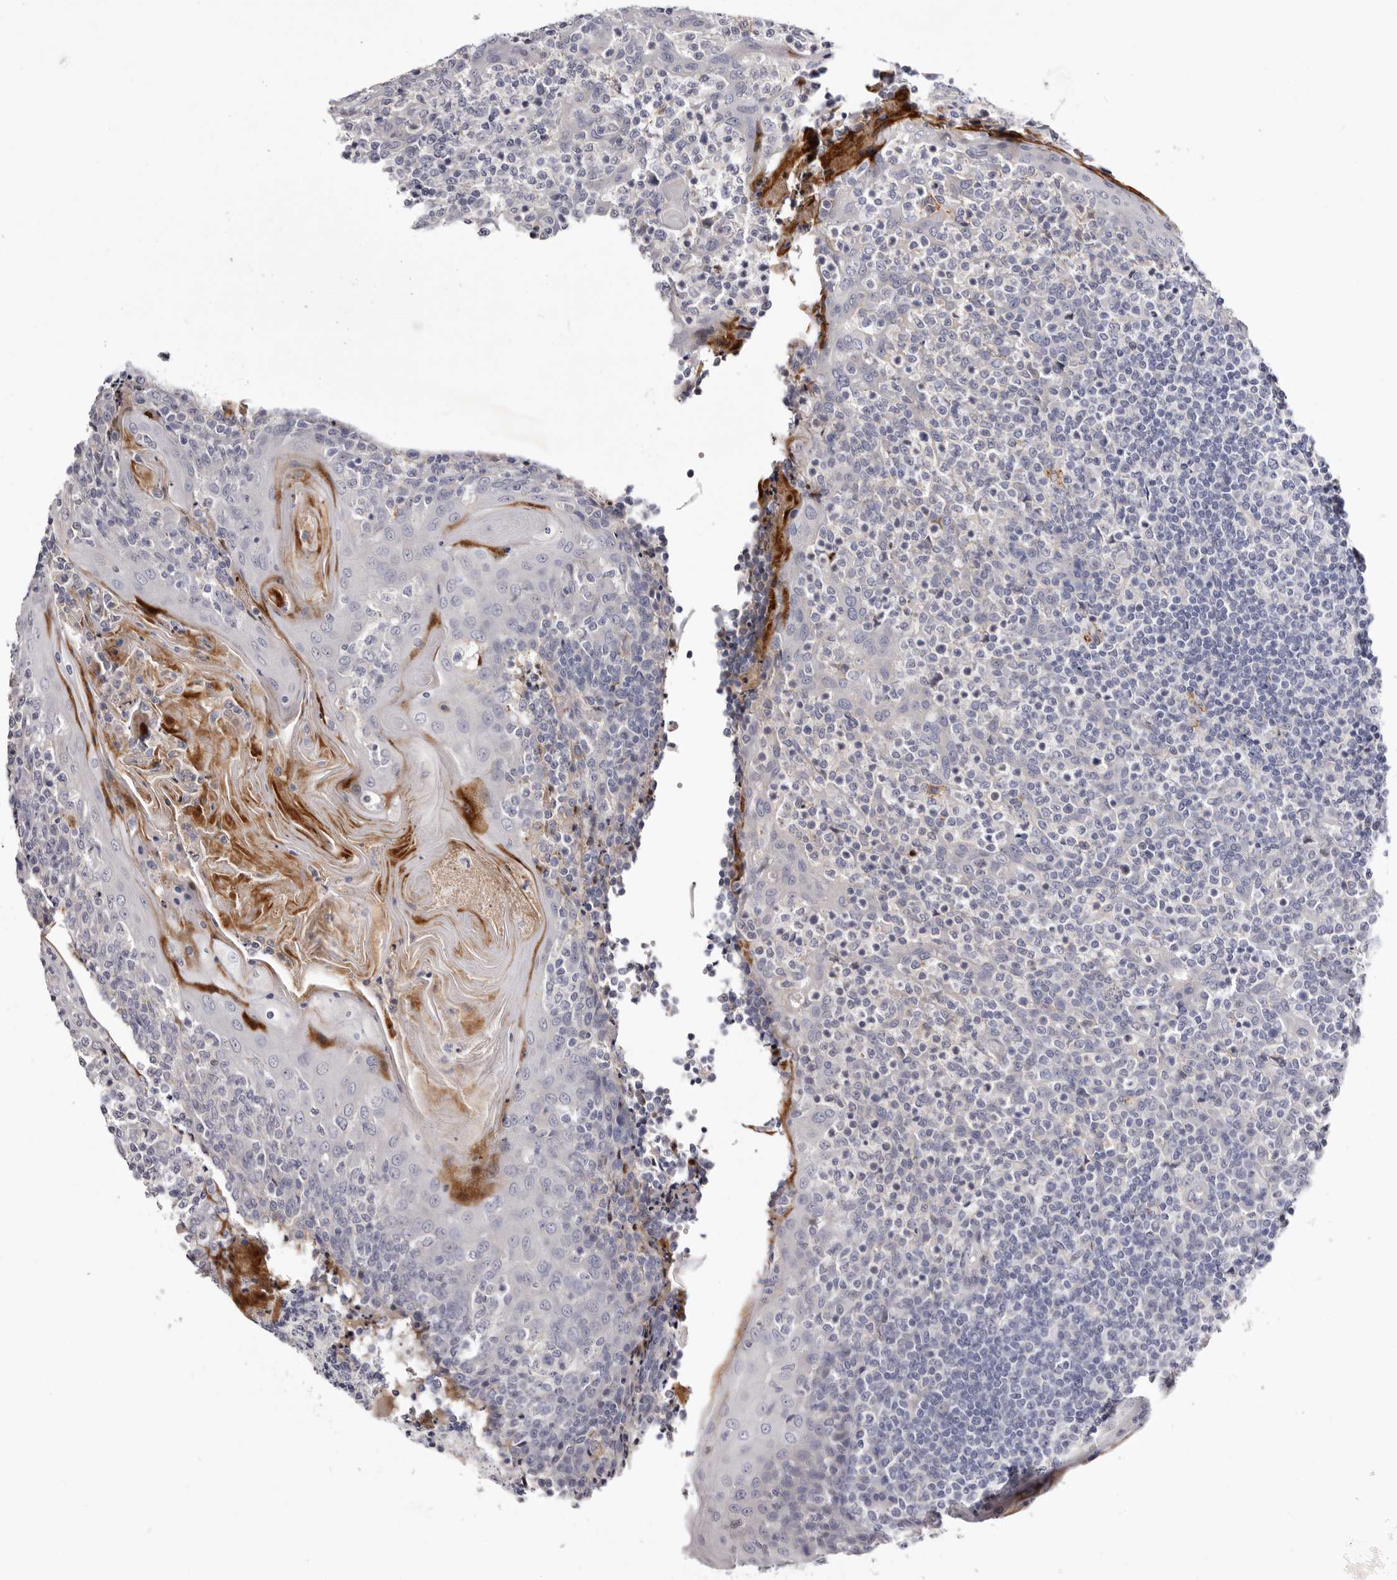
{"staining": {"intensity": "negative", "quantity": "none", "location": "none"}, "tissue": "tonsil", "cell_type": "Germinal center cells", "image_type": "normal", "snomed": [{"axis": "morphology", "description": "Normal tissue, NOS"}, {"axis": "topography", "description": "Tonsil"}], "caption": "The photomicrograph displays no staining of germinal center cells in unremarkable tonsil.", "gene": "LMLN", "patient": {"sex": "female", "age": 19}}